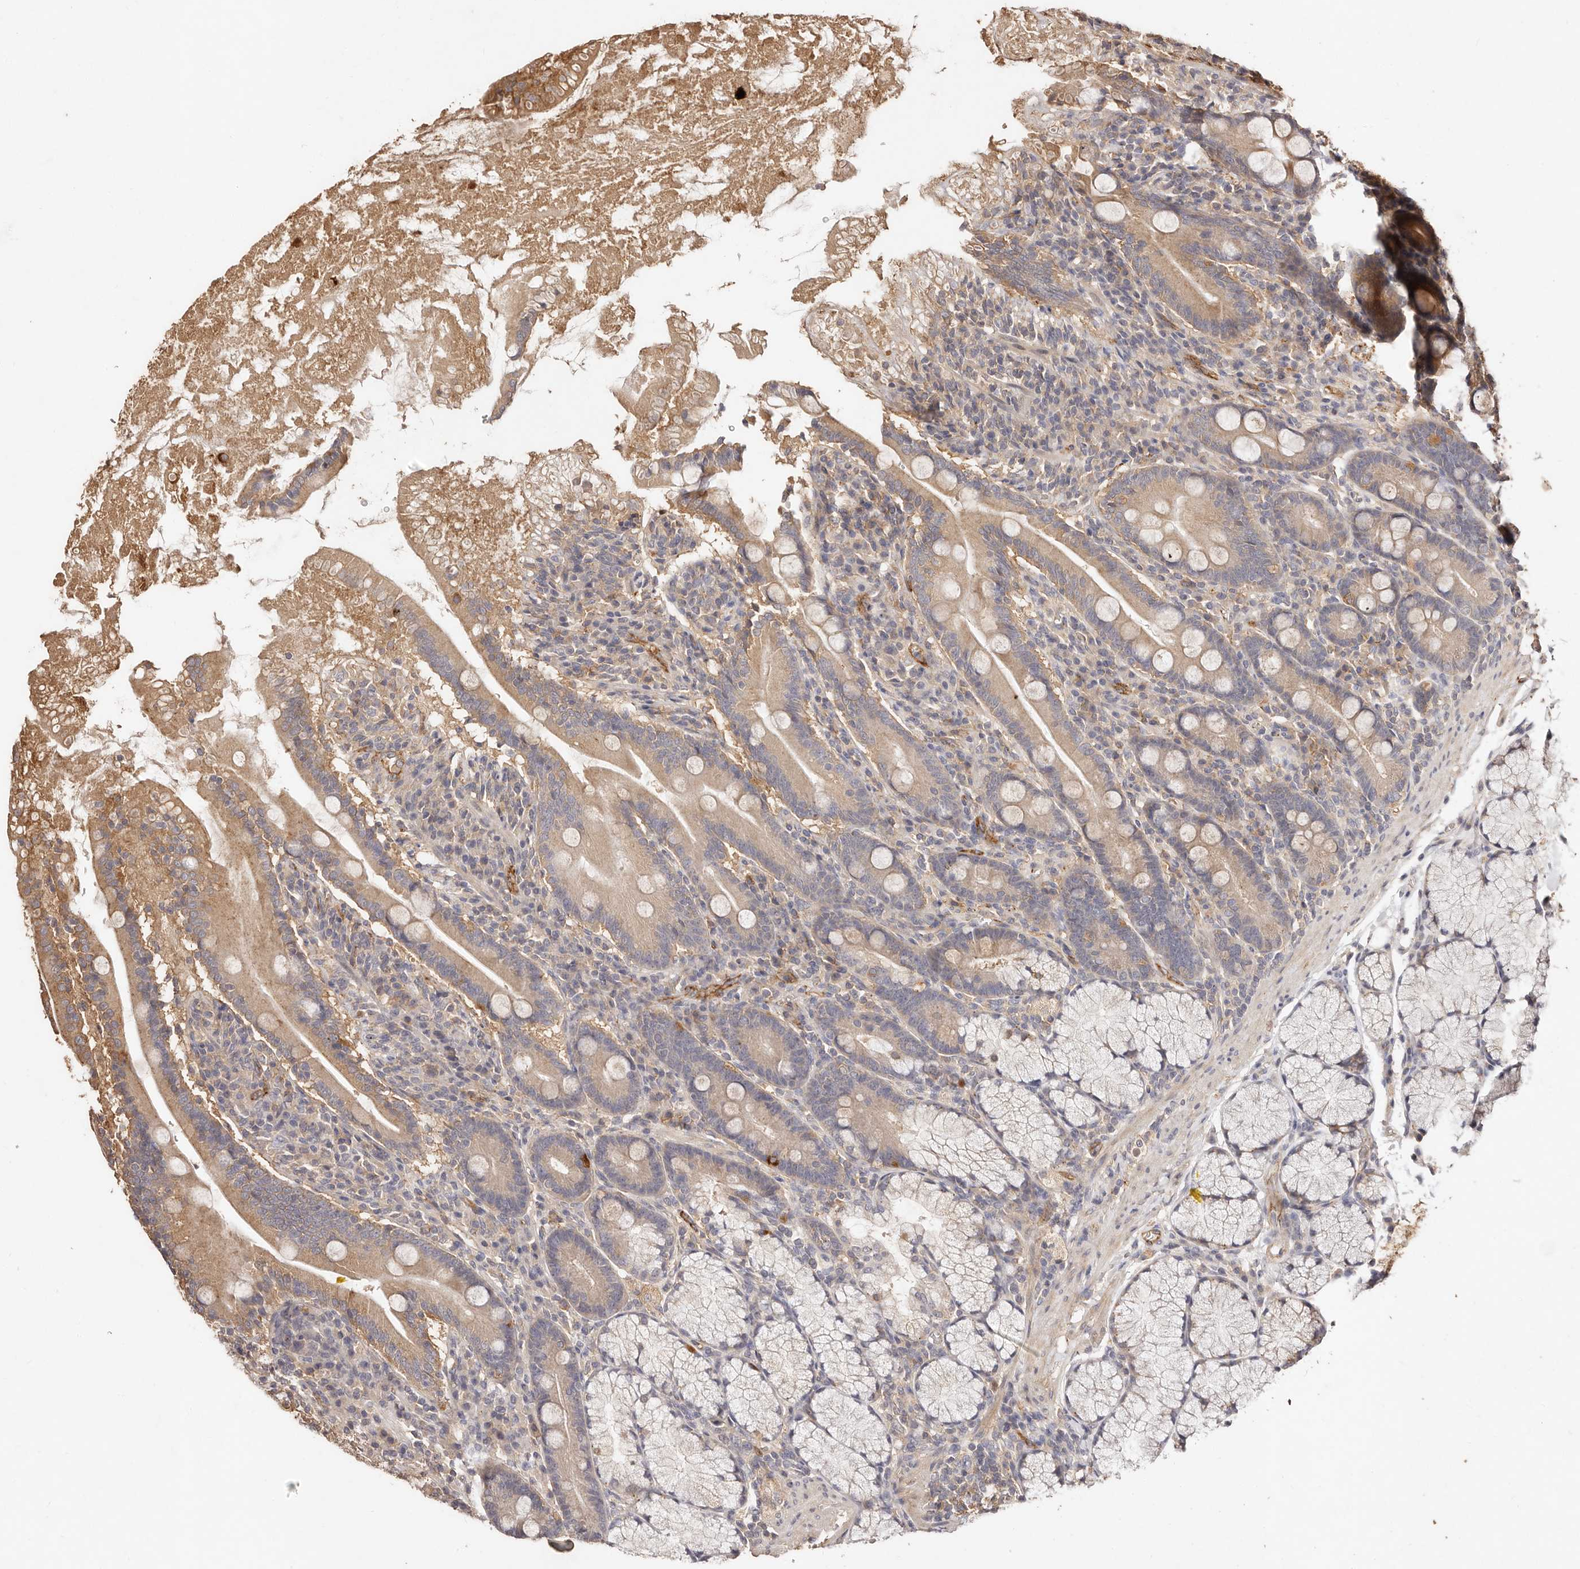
{"staining": {"intensity": "moderate", "quantity": ">75%", "location": "cytoplasmic/membranous"}, "tissue": "duodenum", "cell_type": "Glandular cells", "image_type": "normal", "snomed": [{"axis": "morphology", "description": "Normal tissue, NOS"}, {"axis": "topography", "description": "Duodenum"}], "caption": "The immunohistochemical stain labels moderate cytoplasmic/membranous positivity in glandular cells of unremarkable duodenum.", "gene": "CCL14", "patient": {"sex": "male", "age": 35}}